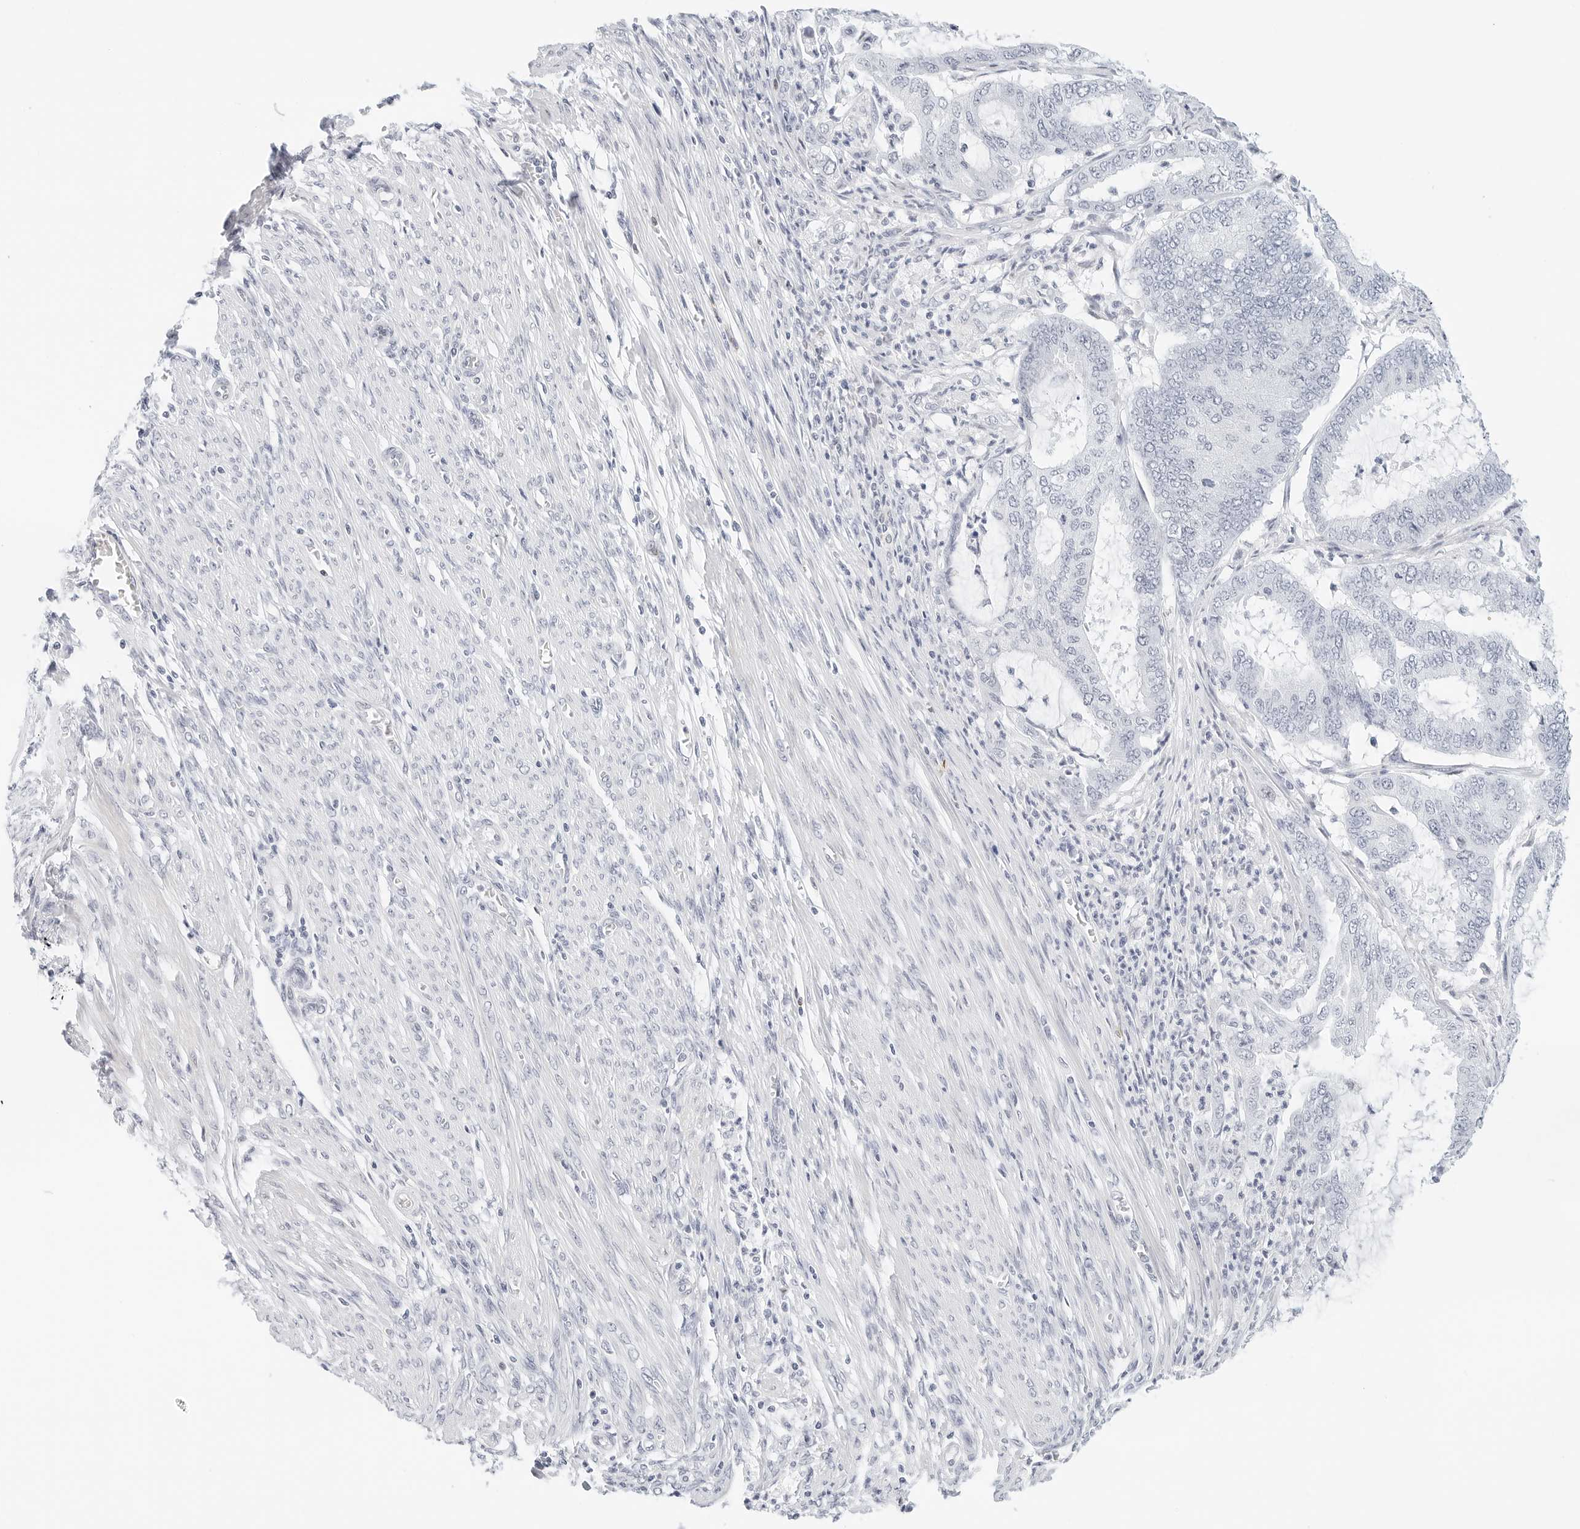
{"staining": {"intensity": "negative", "quantity": "none", "location": "none"}, "tissue": "endometrial cancer", "cell_type": "Tumor cells", "image_type": "cancer", "snomed": [{"axis": "morphology", "description": "Adenocarcinoma, NOS"}, {"axis": "topography", "description": "Endometrium"}], "caption": "Human endometrial cancer stained for a protein using IHC displays no expression in tumor cells.", "gene": "CD22", "patient": {"sex": "female", "age": 51}}